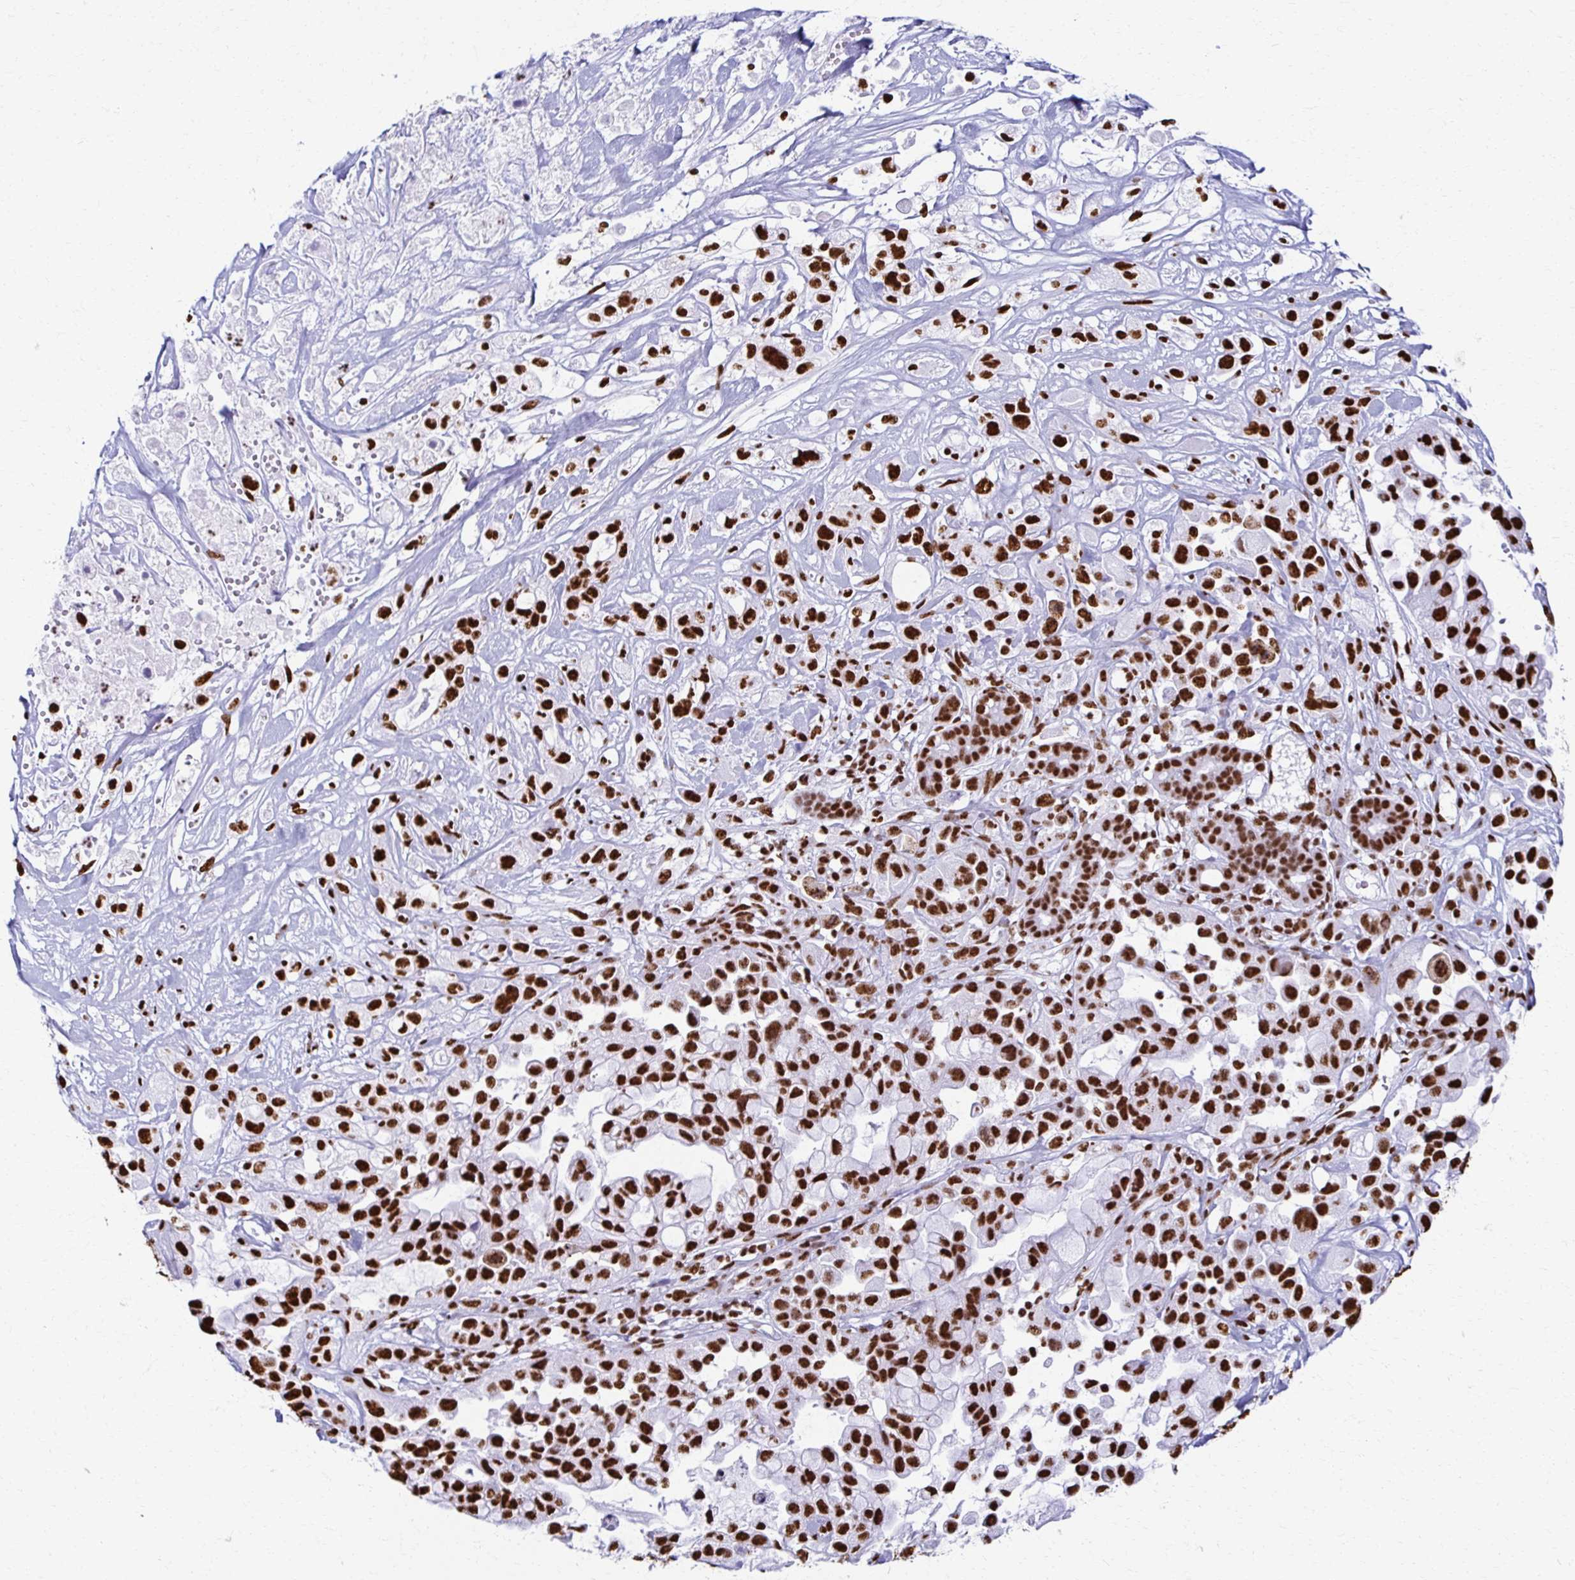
{"staining": {"intensity": "strong", "quantity": ">75%", "location": "nuclear"}, "tissue": "pancreatic cancer", "cell_type": "Tumor cells", "image_type": "cancer", "snomed": [{"axis": "morphology", "description": "Adenocarcinoma, NOS"}, {"axis": "topography", "description": "Pancreas"}], "caption": "Human pancreatic cancer (adenocarcinoma) stained with a protein marker reveals strong staining in tumor cells.", "gene": "NONO", "patient": {"sex": "male", "age": 44}}